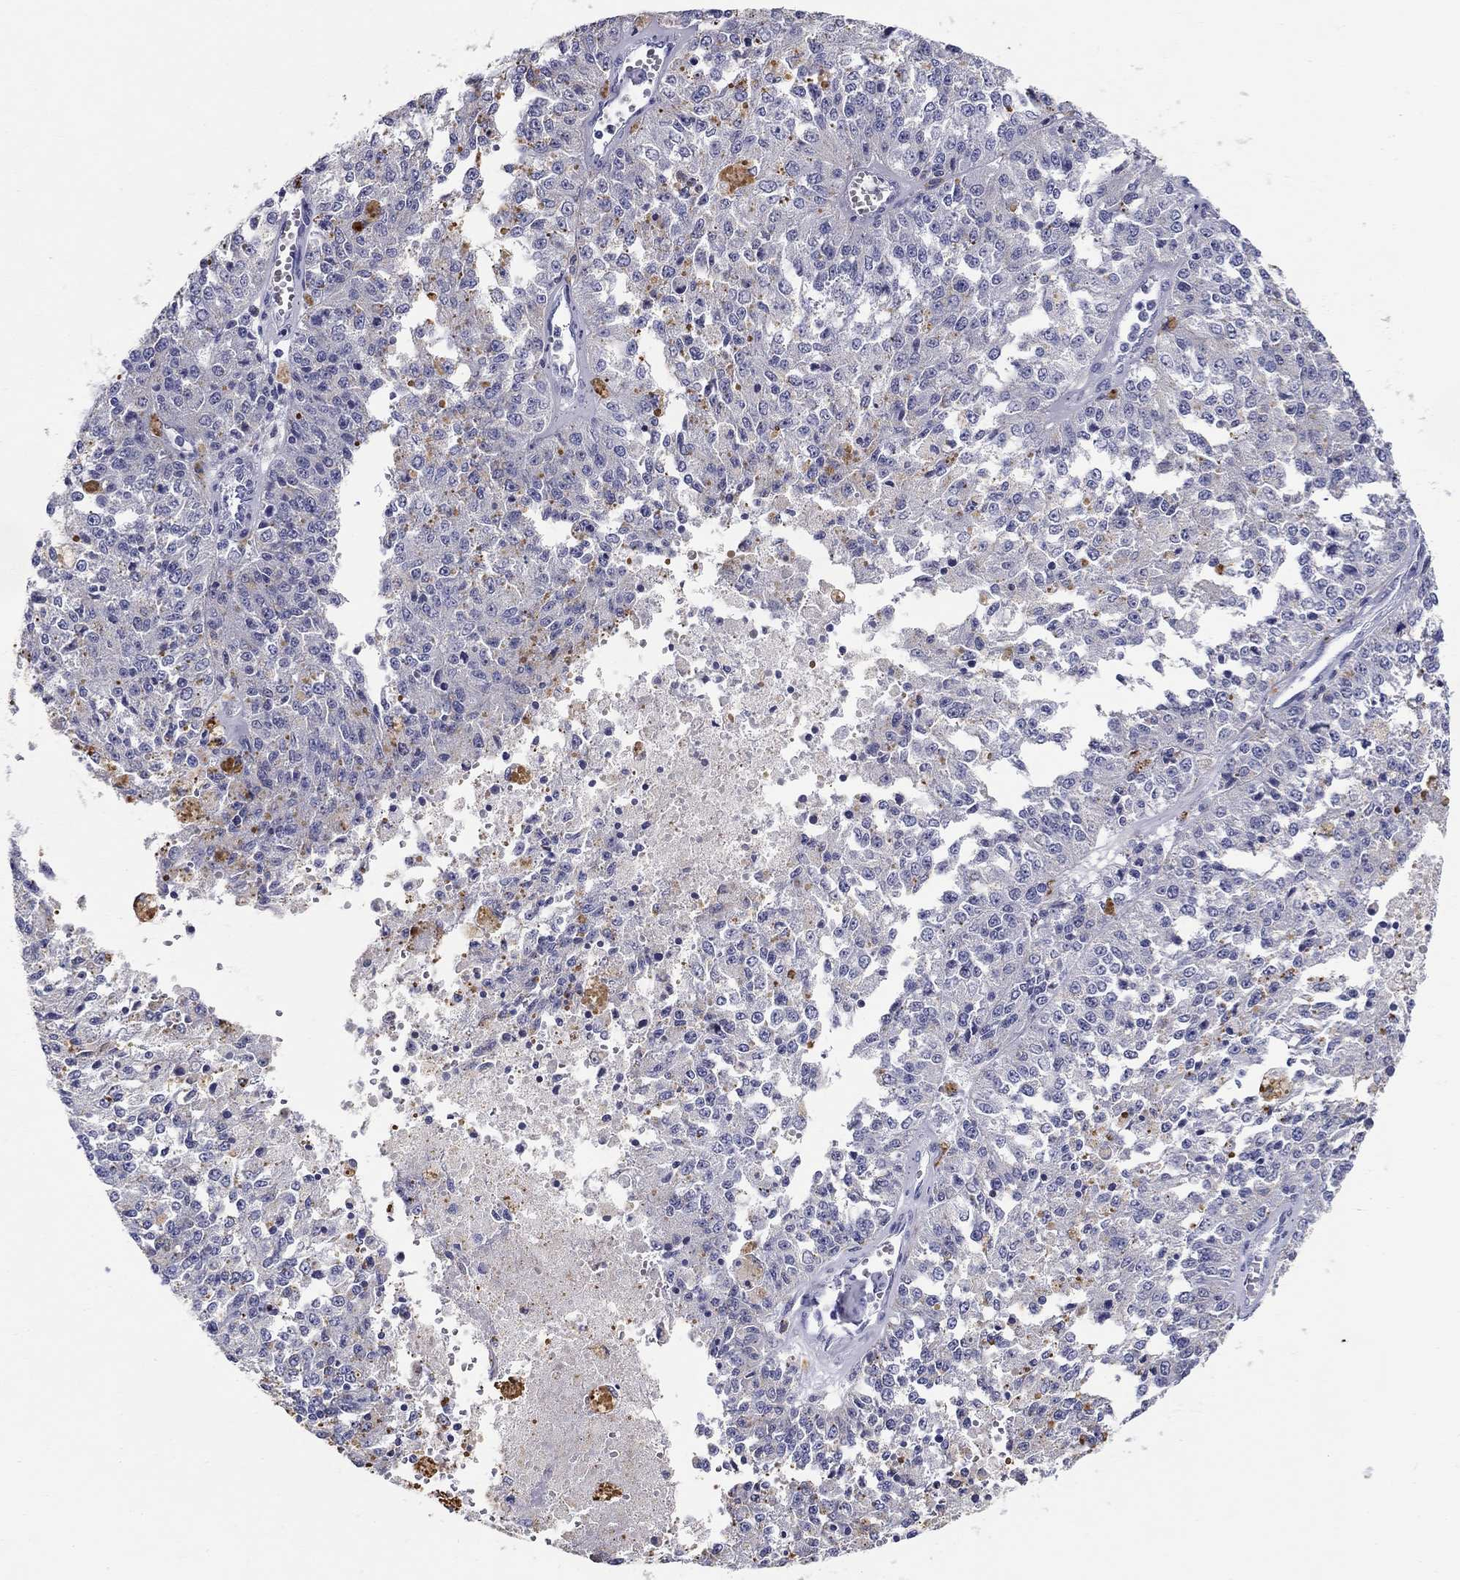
{"staining": {"intensity": "negative", "quantity": "none", "location": "none"}, "tissue": "melanoma", "cell_type": "Tumor cells", "image_type": "cancer", "snomed": [{"axis": "morphology", "description": "Malignant melanoma, Metastatic site"}, {"axis": "topography", "description": "Lymph node"}], "caption": "The immunohistochemistry (IHC) image has no significant staining in tumor cells of melanoma tissue. Nuclei are stained in blue.", "gene": "LAMP5", "patient": {"sex": "female", "age": 64}}